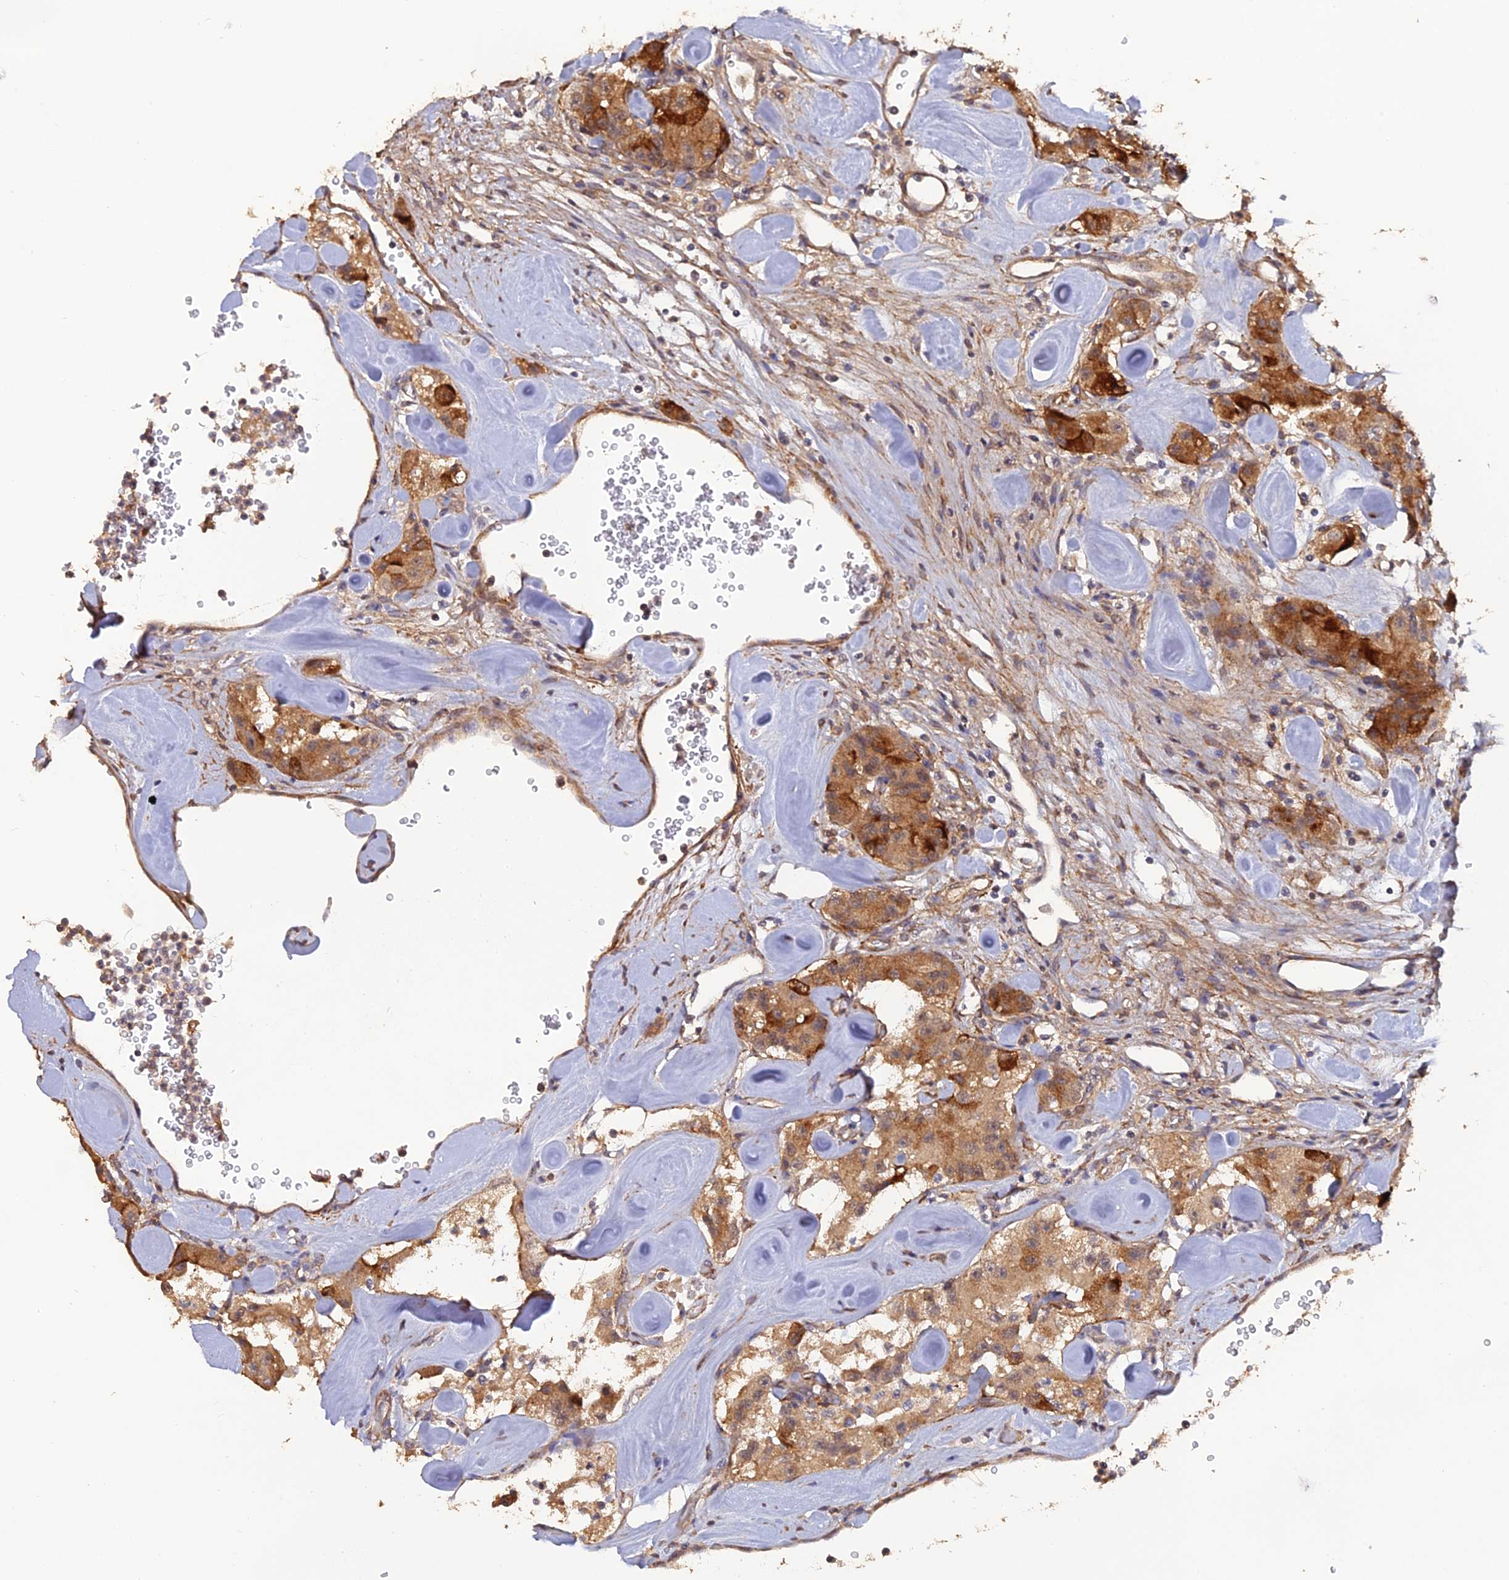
{"staining": {"intensity": "moderate", "quantity": ">75%", "location": "cytoplasmic/membranous"}, "tissue": "carcinoid", "cell_type": "Tumor cells", "image_type": "cancer", "snomed": [{"axis": "morphology", "description": "Carcinoid, malignant, NOS"}, {"axis": "topography", "description": "Pancreas"}], "caption": "Human carcinoid stained for a protein (brown) demonstrates moderate cytoplasmic/membranous positive expression in about >75% of tumor cells.", "gene": "PAGR1", "patient": {"sex": "male", "age": 41}}